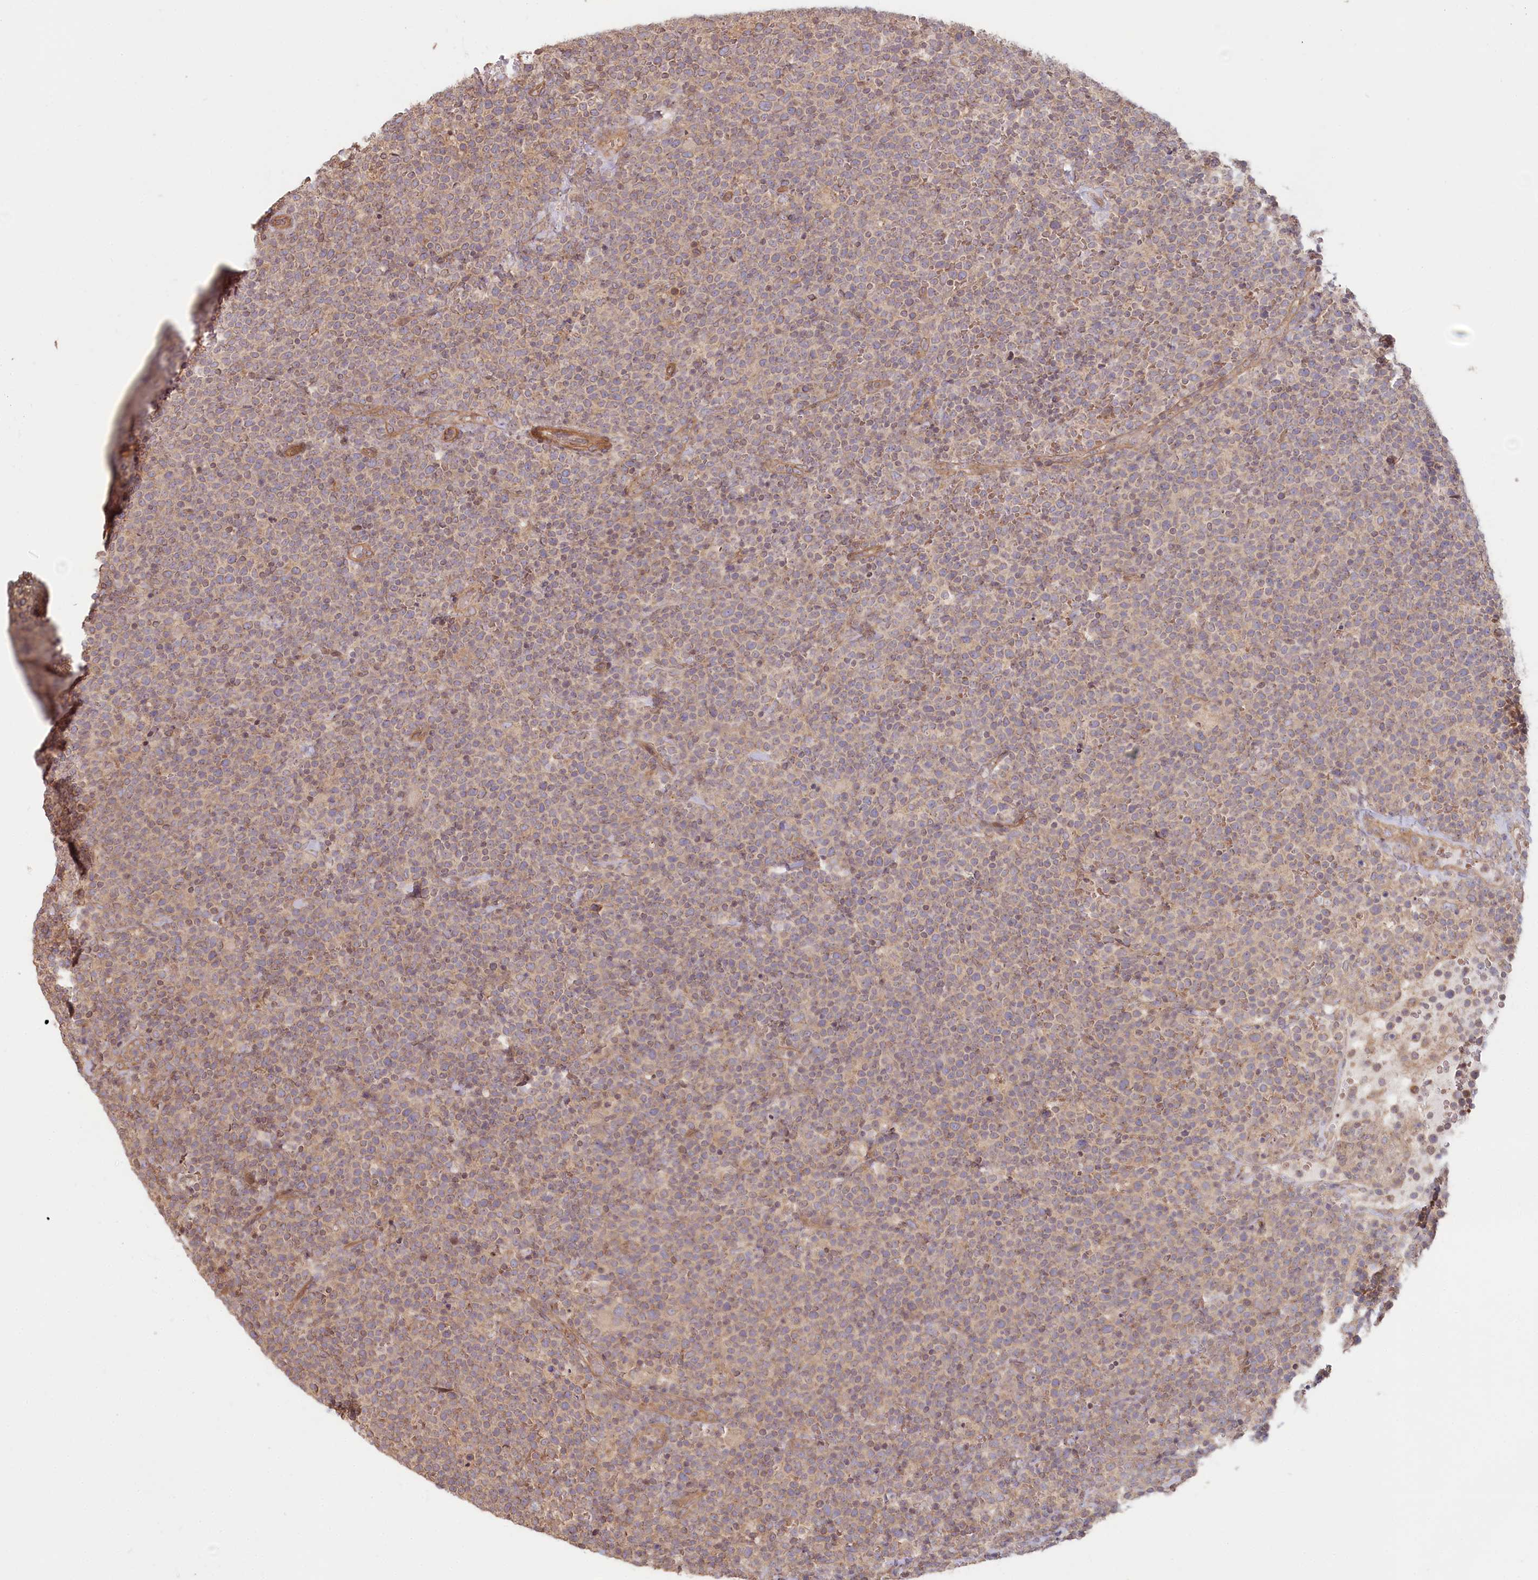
{"staining": {"intensity": "weak", "quantity": "25%-75%", "location": "cytoplasmic/membranous"}, "tissue": "lymphoma", "cell_type": "Tumor cells", "image_type": "cancer", "snomed": [{"axis": "morphology", "description": "Malignant lymphoma, non-Hodgkin's type, High grade"}, {"axis": "topography", "description": "Lymph node"}], "caption": "IHC photomicrograph of neoplastic tissue: human high-grade malignant lymphoma, non-Hodgkin's type stained using immunohistochemistry reveals low levels of weak protein expression localized specifically in the cytoplasmic/membranous of tumor cells, appearing as a cytoplasmic/membranous brown color.", "gene": "TCHP", "patient": {"sex": "male", "age": 61}}